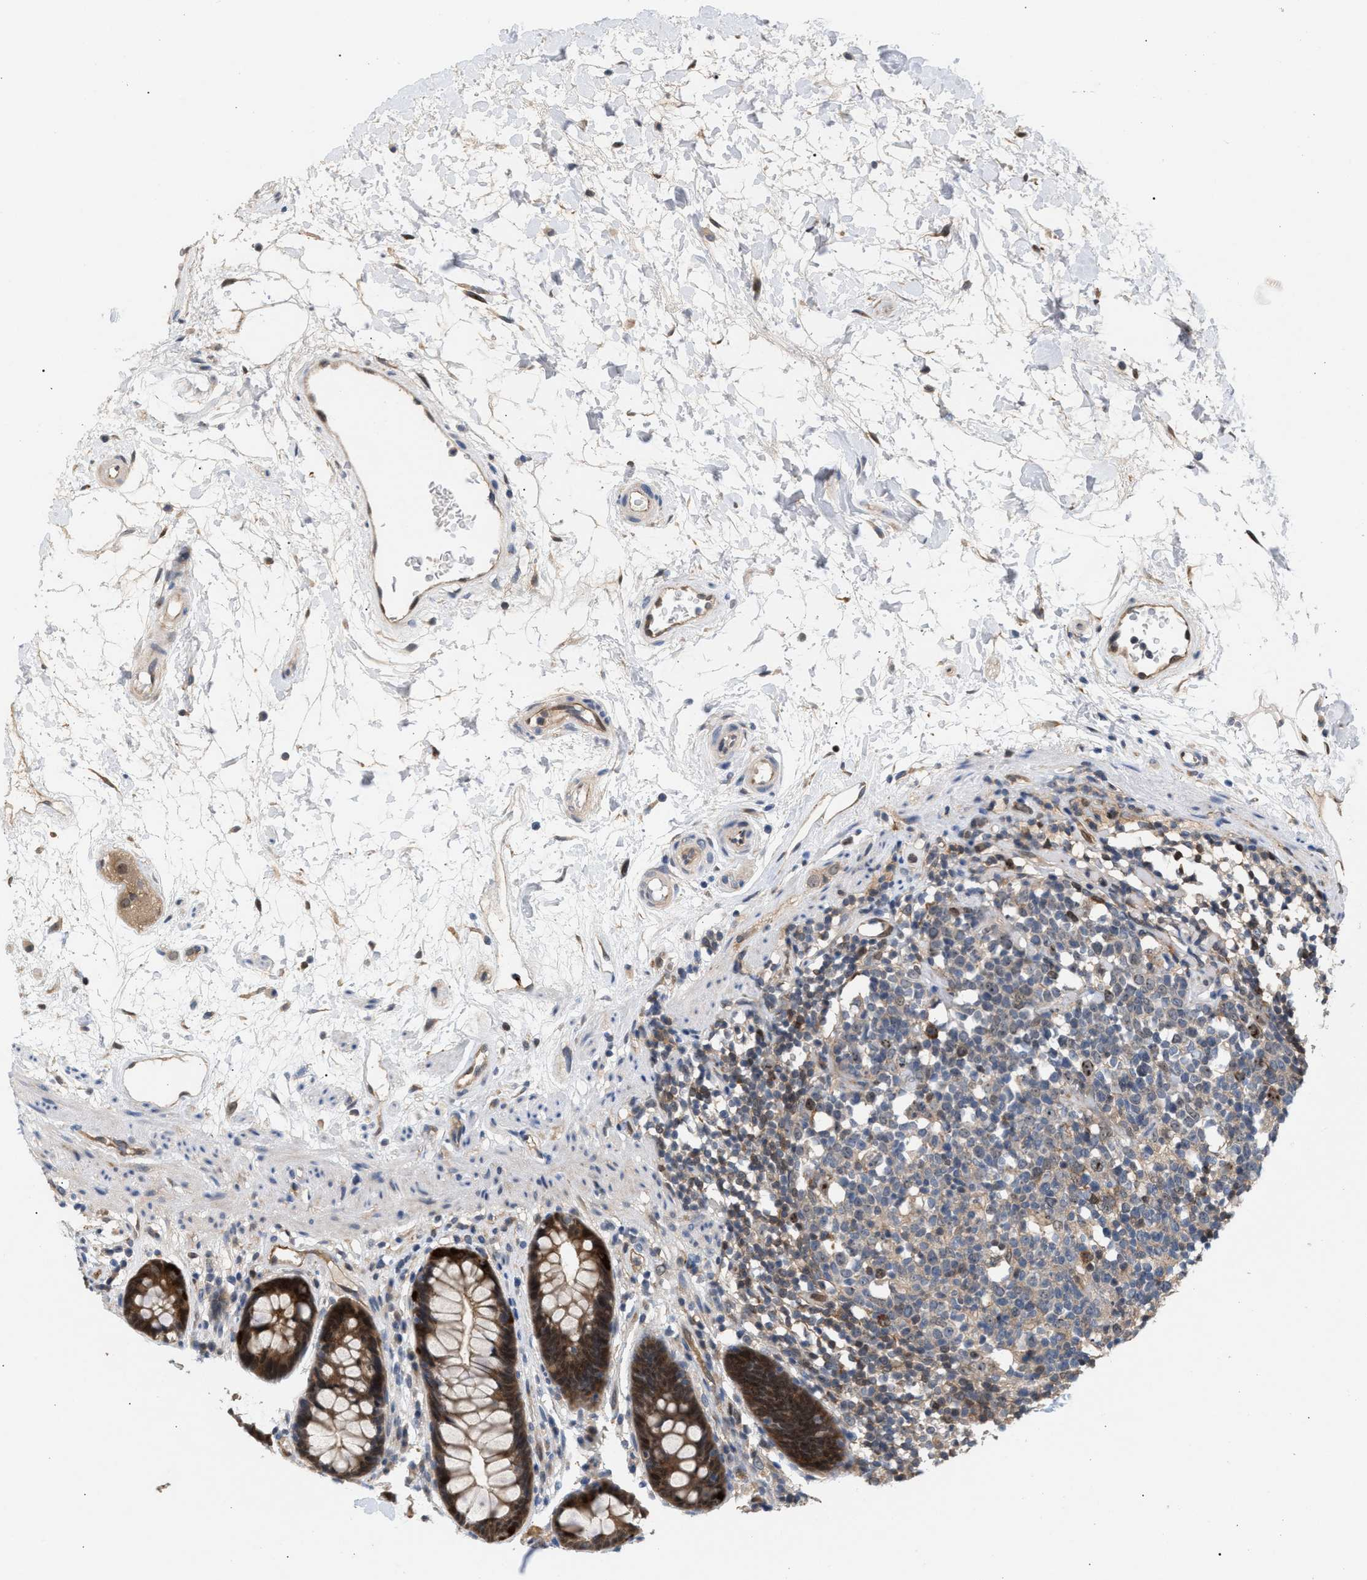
{"staining": {"intensity": "strong", "quantity": "25%-75%", "location": "cytoplasmic/membranous,nuclear"}, "tissue": "rectum", "cell_type": "Glandular cells", "image_type": "normal", "snomed": [{"axis": "morphology", "description": "Normal tissue, NOS"}, {"axis": "topography", "description": "Rectum"}], "caption": "Benign rectum was stained to show a protein in brown. There is high levels of strong cytoplasmic/membranous,nuclear expression in approximately 25%-75% of glandular cells. Nuclei are stained in blue.", "gene": "GLOD4", "patient": {"sex": "male", "age": 64}}